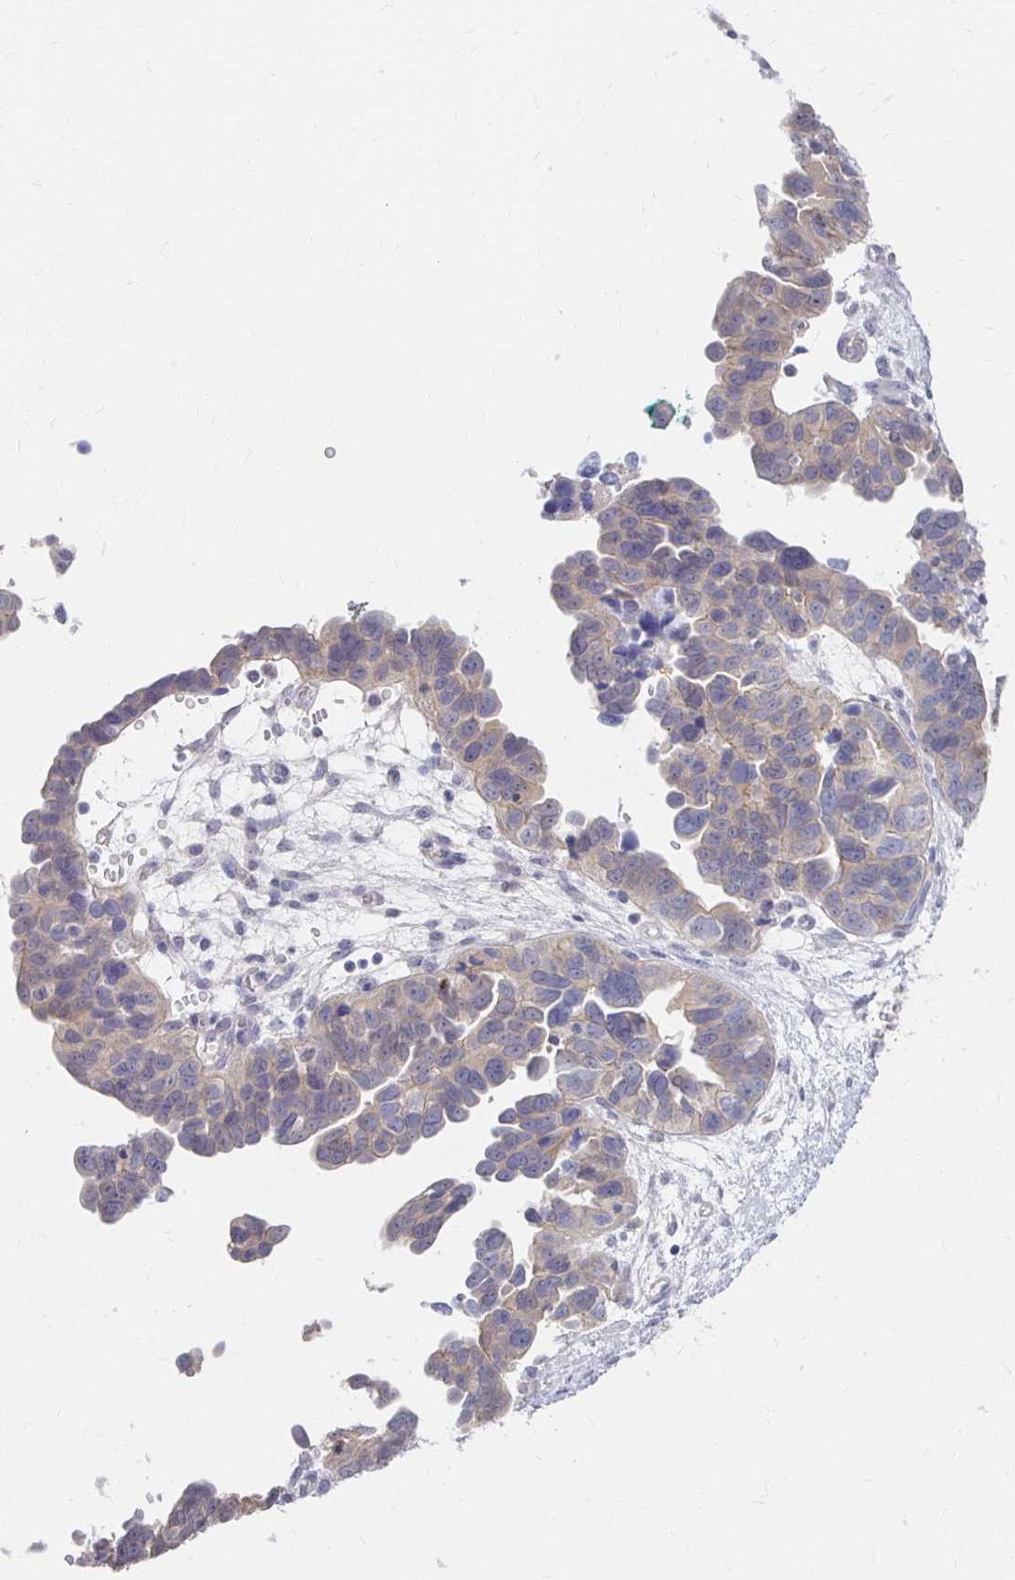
{"staining": {"intensity": "weak", "quantity": "<25%", "location": "cytoplasmic/membranous"}, "tissue": "ovarian cancer", "cell_type": "Tumor cells", "image_type": "cancer", "snomed": [{"axis": "morphology", "description": "Cystadenocarcinoma, serous, NOS"}, {"axis": "topography", "description": "Ovary"}], "caption": "The photomicrograph demonstrates no staining of tumor cells in ovarian serous cystadenocarcinoma. (Brightfield microscopy of DAB (3,3'-diaminobenzidine) immunohistochemistry at high magnification).", "gene": "FKRP", "patient": {"sex": "female", "age": 64}}